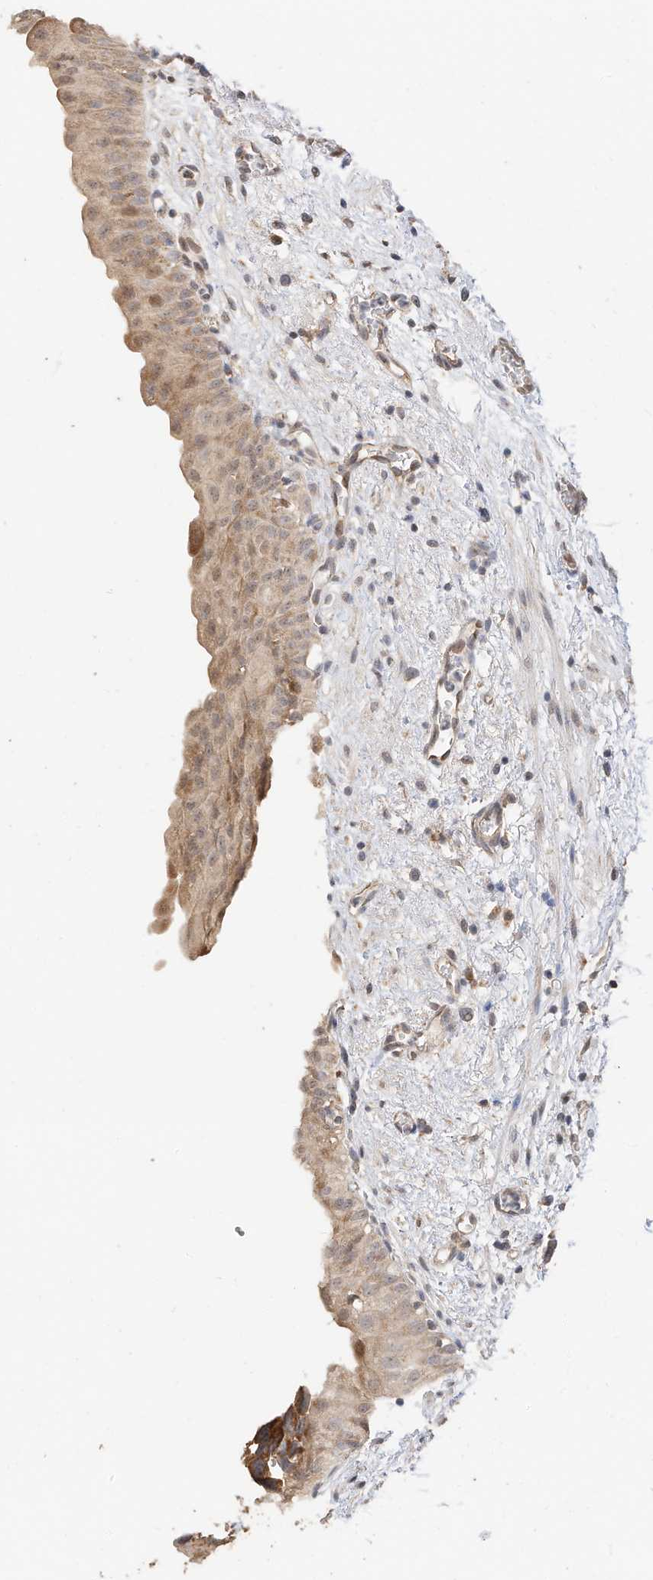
{"staining": {"intensity": "moderate", "quantity": "25%-75%", "location": "cytoplasmic/membranous"}, "tissue": "urinary bladder", "cell_type": "Urothelial cells", "image_type": "normal", "snomed": [{"axis": "morphology", "description": "Normal tissue, NOS"}, {"axis": "topography", "description": "Urinary bladder"}], "caption": "IHC of benign urinary bladder shows medium levels of moderate cytoplasmic/membranous staining in approximately 25%-75% of urothelial cells.", "gene": "CAGE1", "patient": {"sex": "male", "age": 51}}